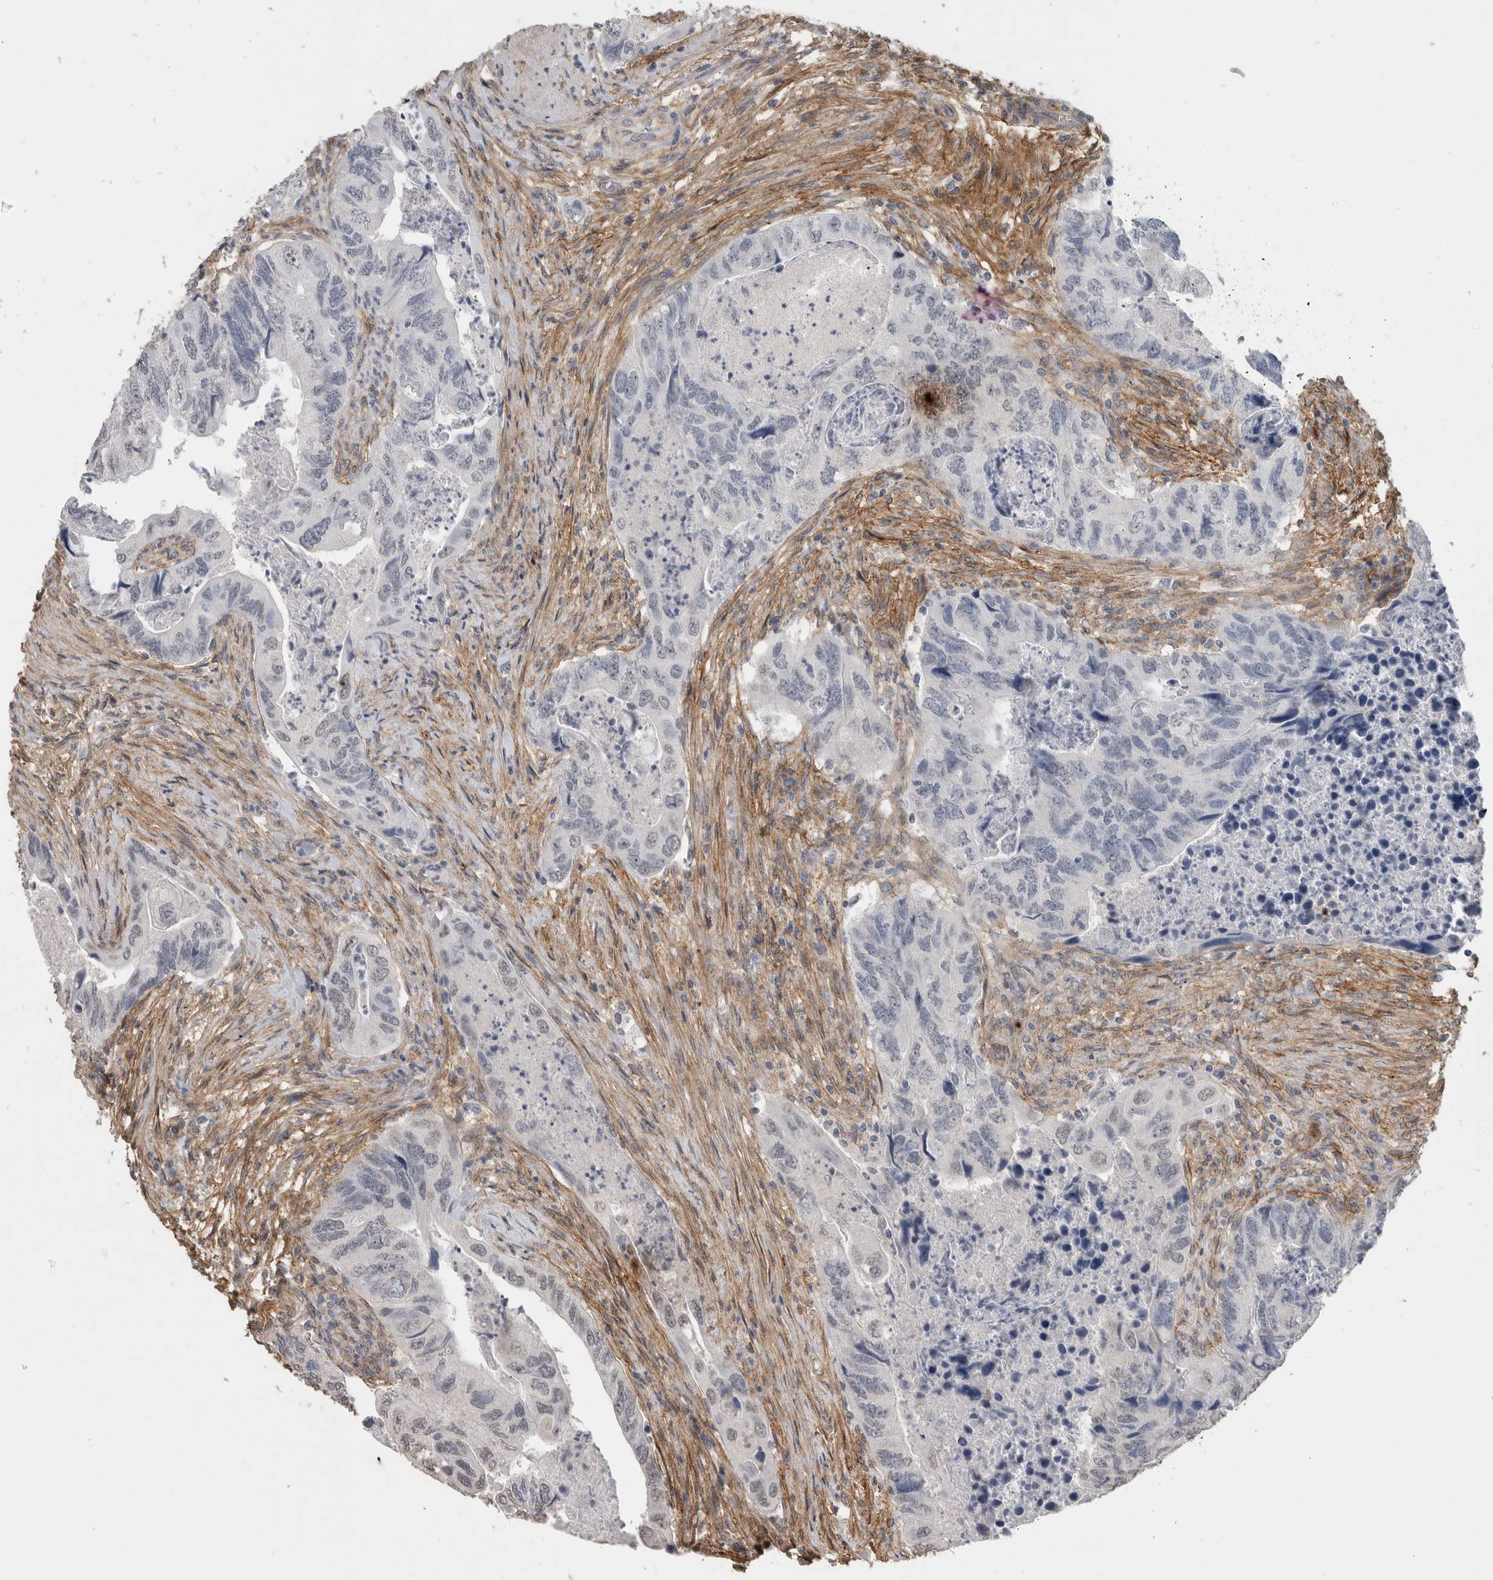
{"staining": {"intensity": "negative", "quantity": "none", "location": "none"}, "tissue": "colorectal cancer", "cell_type": "Tumor cells", "image_type": "cancer", "snomed": [{"axis": "morphology", "description": "Adenocarcinoma, NOS"}, {"axis": "topography", "description": "Rectum"}], "caption": "Colorectal cancer was stained to show a protein in brown. There is no significant positivity in tumor cells.", "gene": "RECK", "patient": {"sex": "male", "age": 63}}